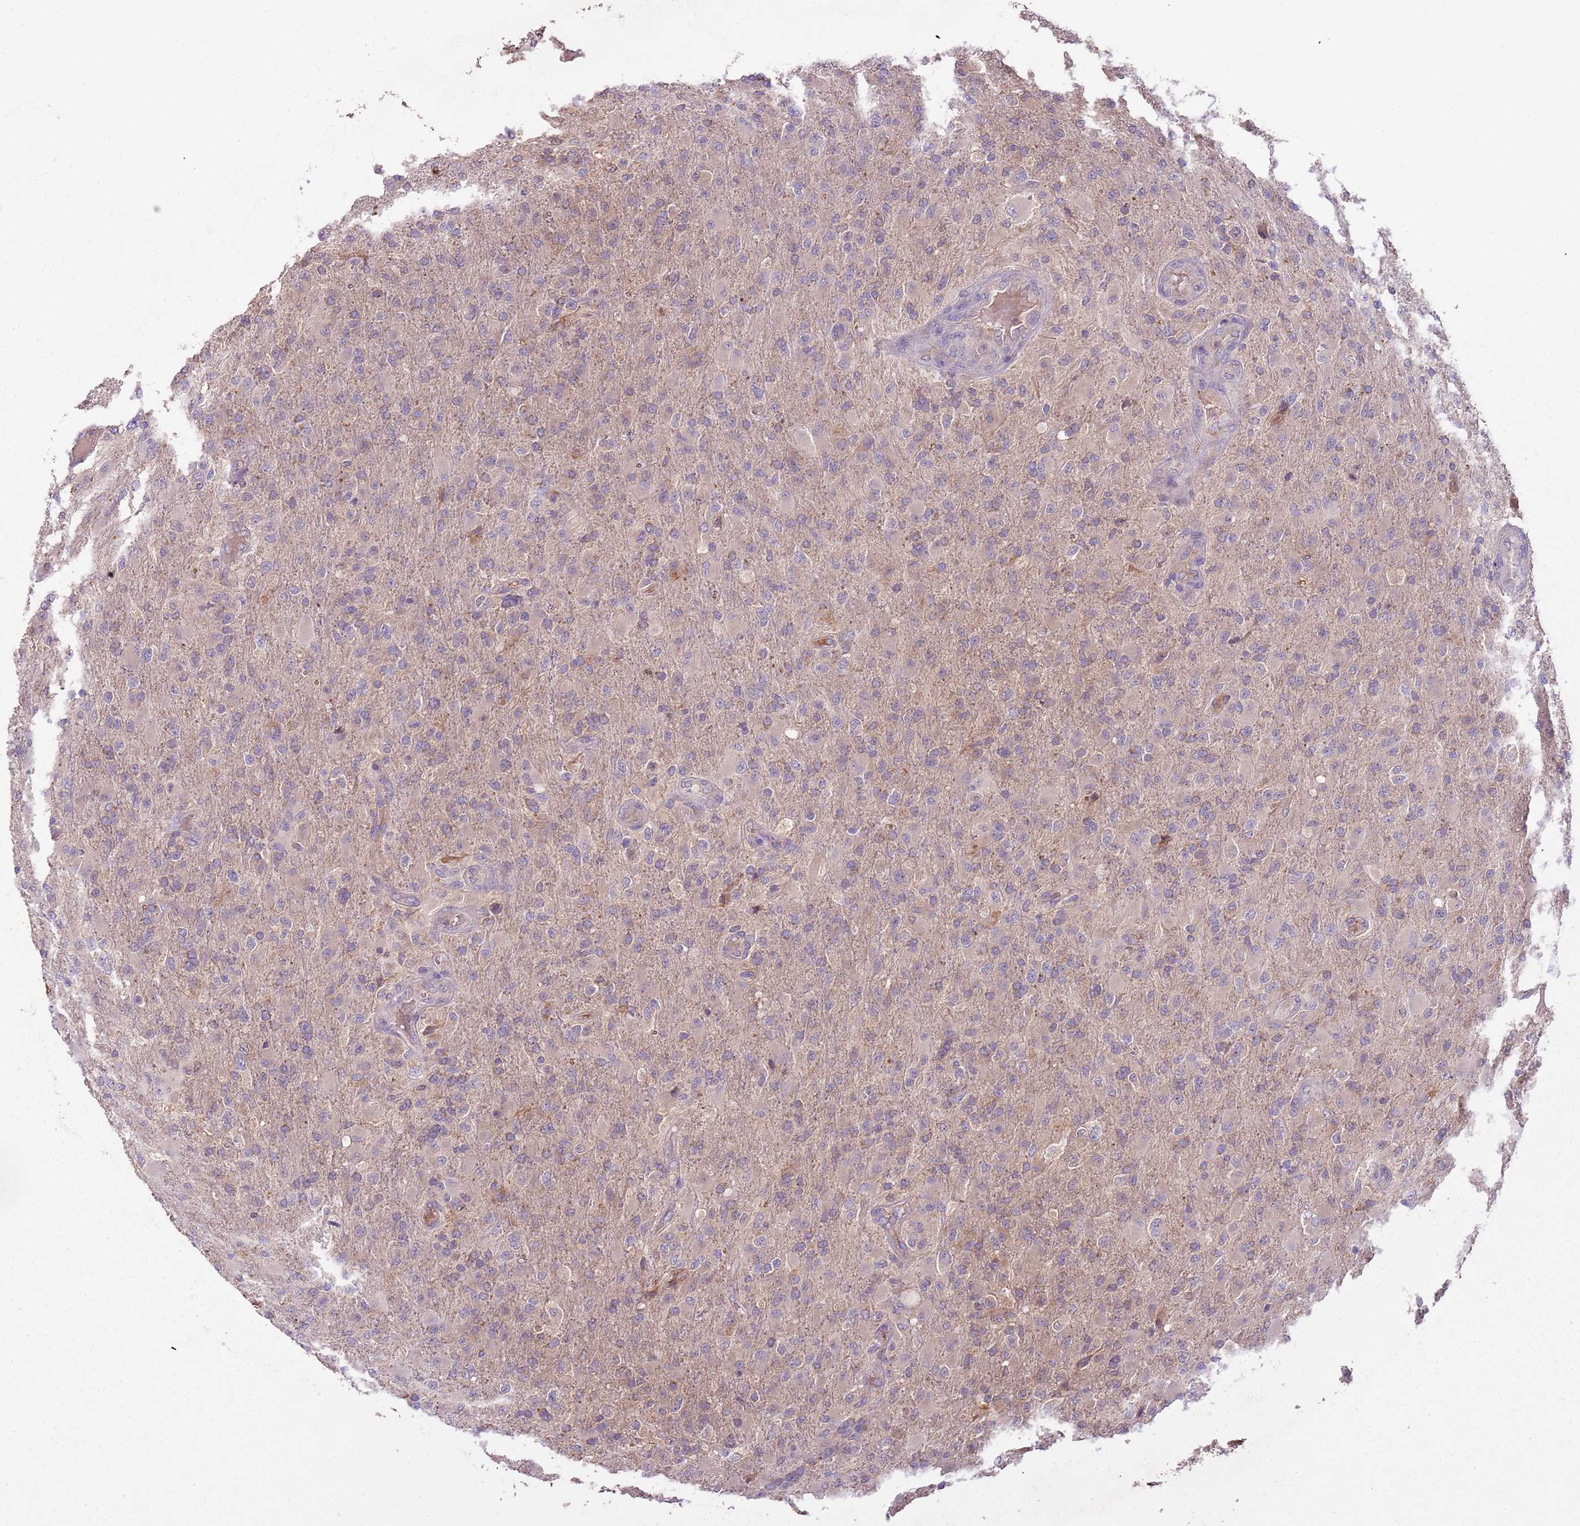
{"staining": {"intensity": "moderate", "quantity": "25%-75%", "location": "cytoplasmic/membranous"}, "tissue": "glioma", "cell_type": "Tumor cells", "image_type": "cancer", "snomed": [{"axis": "morphology", "description": "Glioma, malignant, Low grade"}, {"axis": "topography", "description": "Brain"}], "caption": "This image exhibits immunohistochemistry (IHC) staining of malignant glioma (low-grade), with medium moderate cytoplasmic/membranous expression in approximately 25%-75% of tumor cells.", "gene": "FECH", "patient": {"sex": "male", "age": 65}}